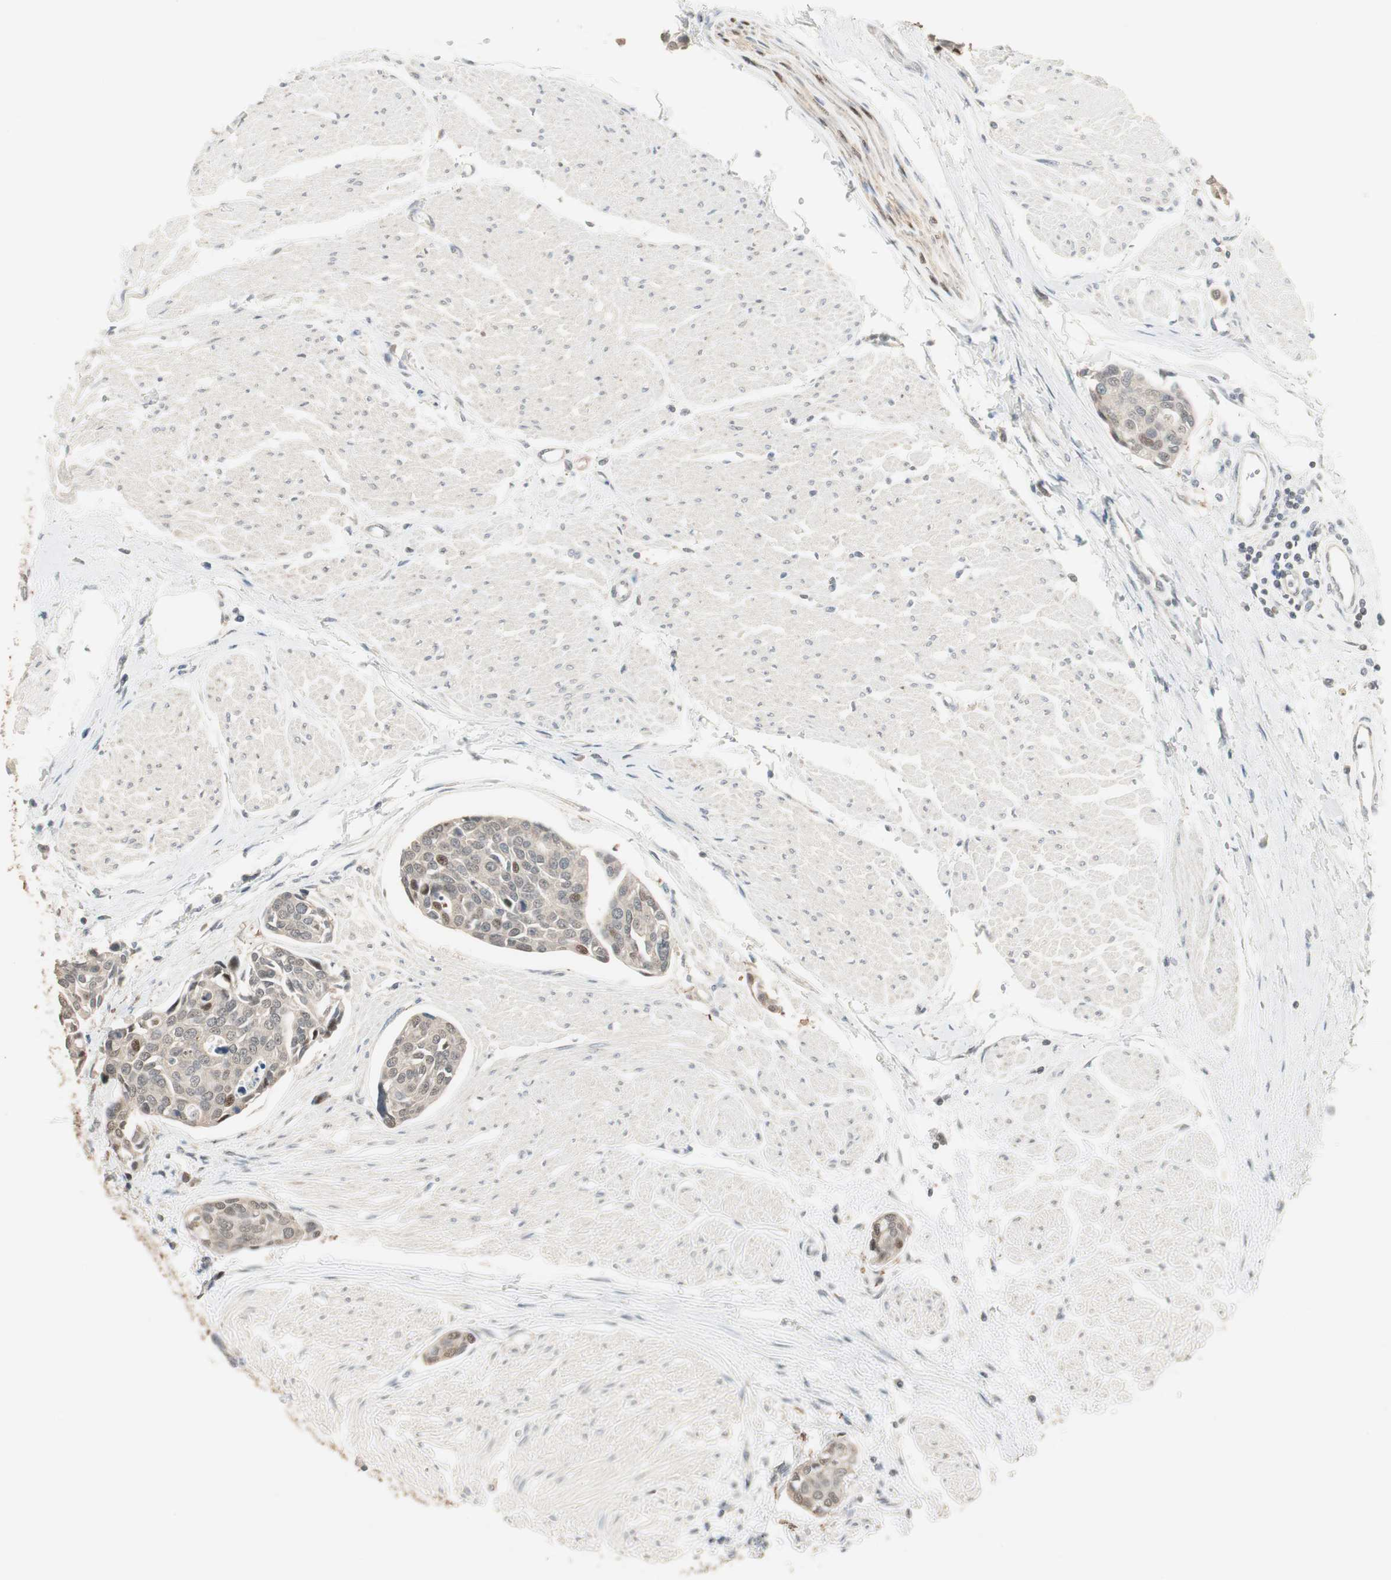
{"staining": {"intensity": "moderate", "quantity": "<25%", "location": "cytoplasmic/membranous,nuclear"}, "tissue": "urothelial cancer", "cell_type": "Tumor cells", "image_type": "cancer", "snomed": [{"axis": "morphology", "description": "Urothelial carcinoma, High grade"}, {"axis": "topography", "description": "Urinary bladder"}], "caption": "Brown immunohistochemical staining in human high-grade urothelial carcinoma reveals moderate cytoplasmic/membranous and nuclear positivity in about <25% of tumor cells.", "gene": "PDZK1", "patient": {"sex": "male", "age": 78}}